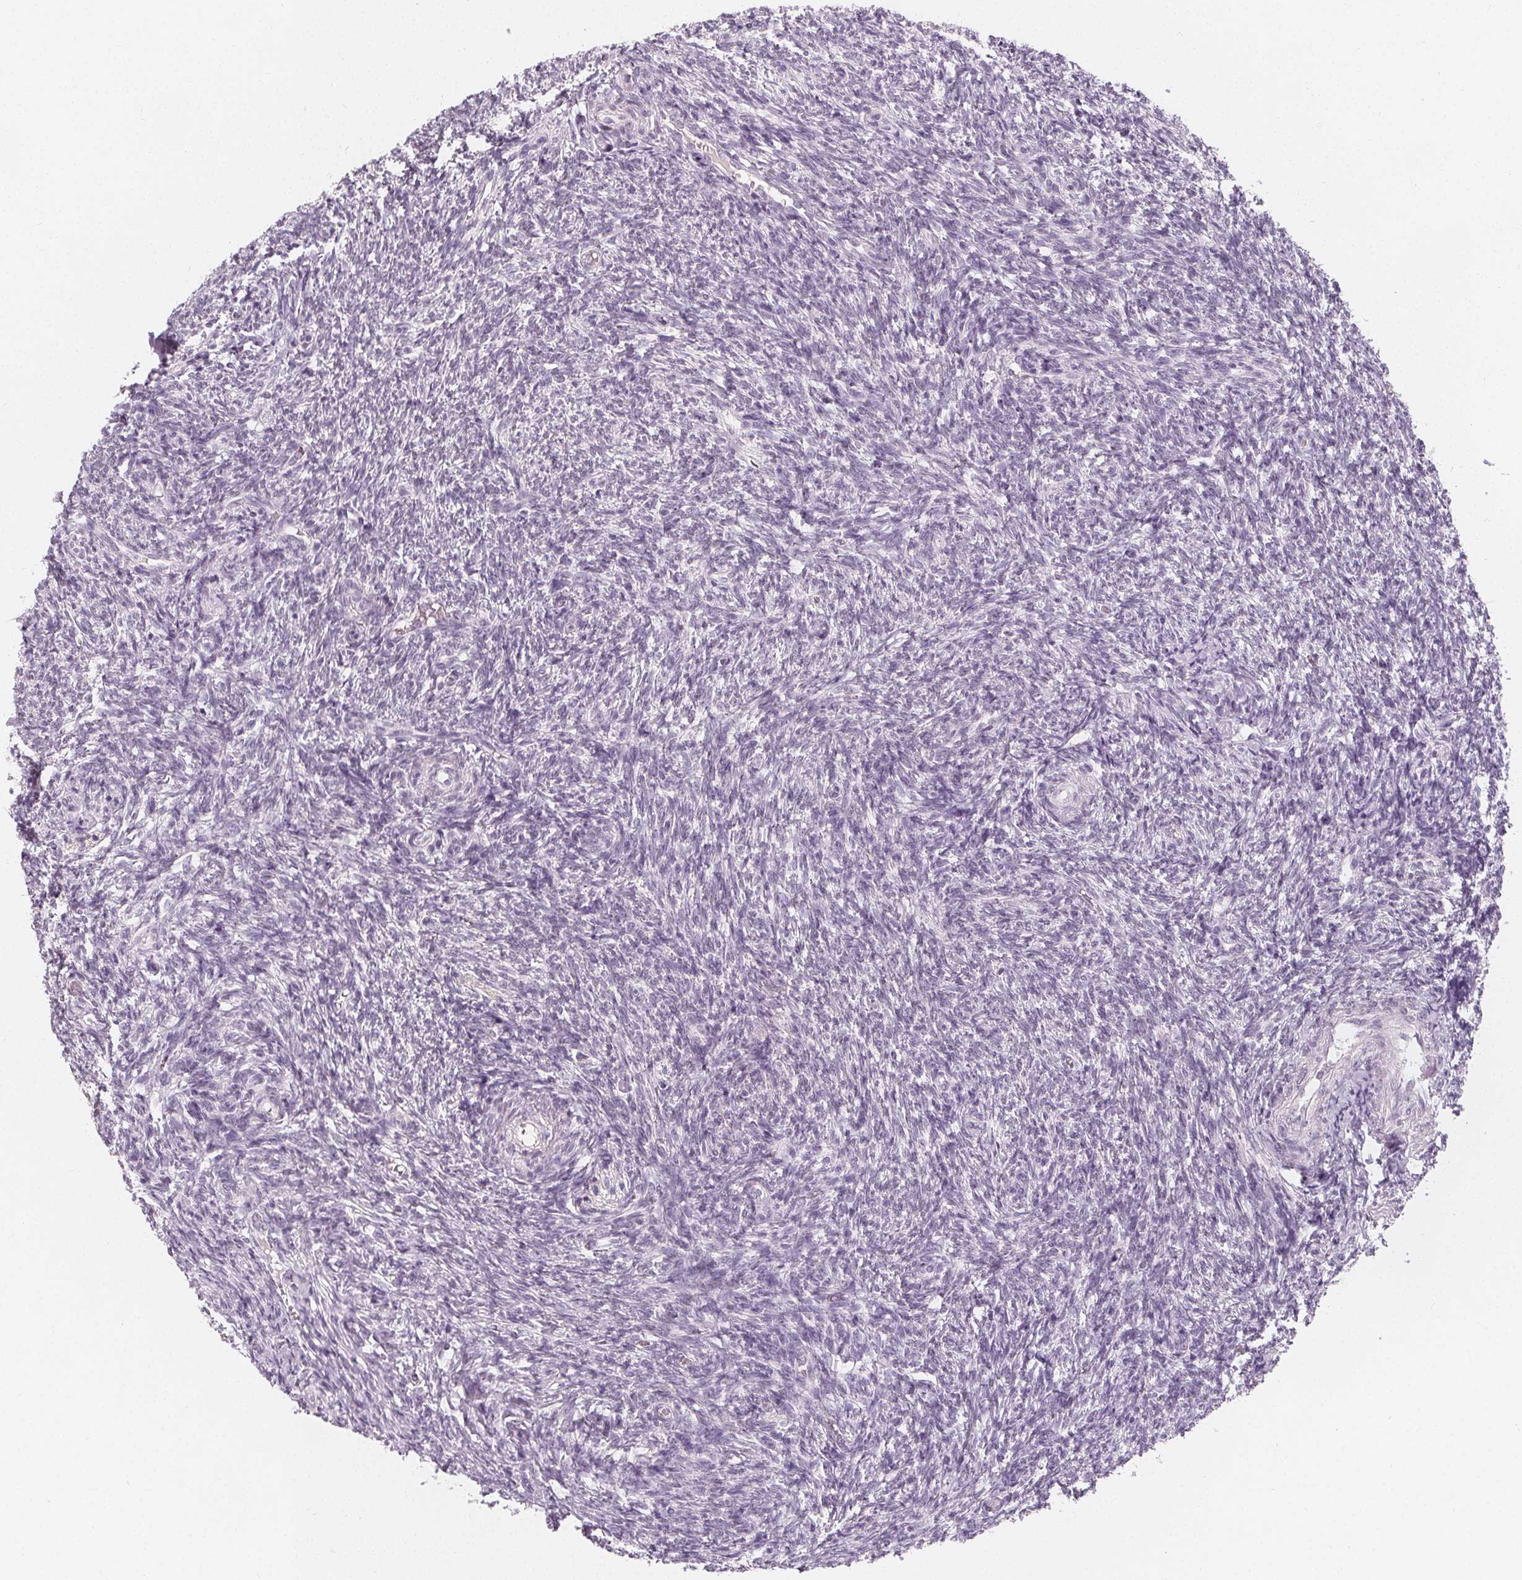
{"staining": {"intensity": "negative", "quantity": "none", "location": "none"}, "tissue": "ovary", "cell_type": "Follicle cells", "image_type": "normal", "snomed": [{"axis": "morphology", "description": "Normal tissue, NOS"}, {"axis": "topography", "description": "Ovary"}], "caption": "A high-resolution histopathology image shows immunohistochemistry staining of unremarkable ovary, which shows no significant staining in follicle cells.", "gene": "DBX2", "patient": {"sex": "female", "age": 39}}